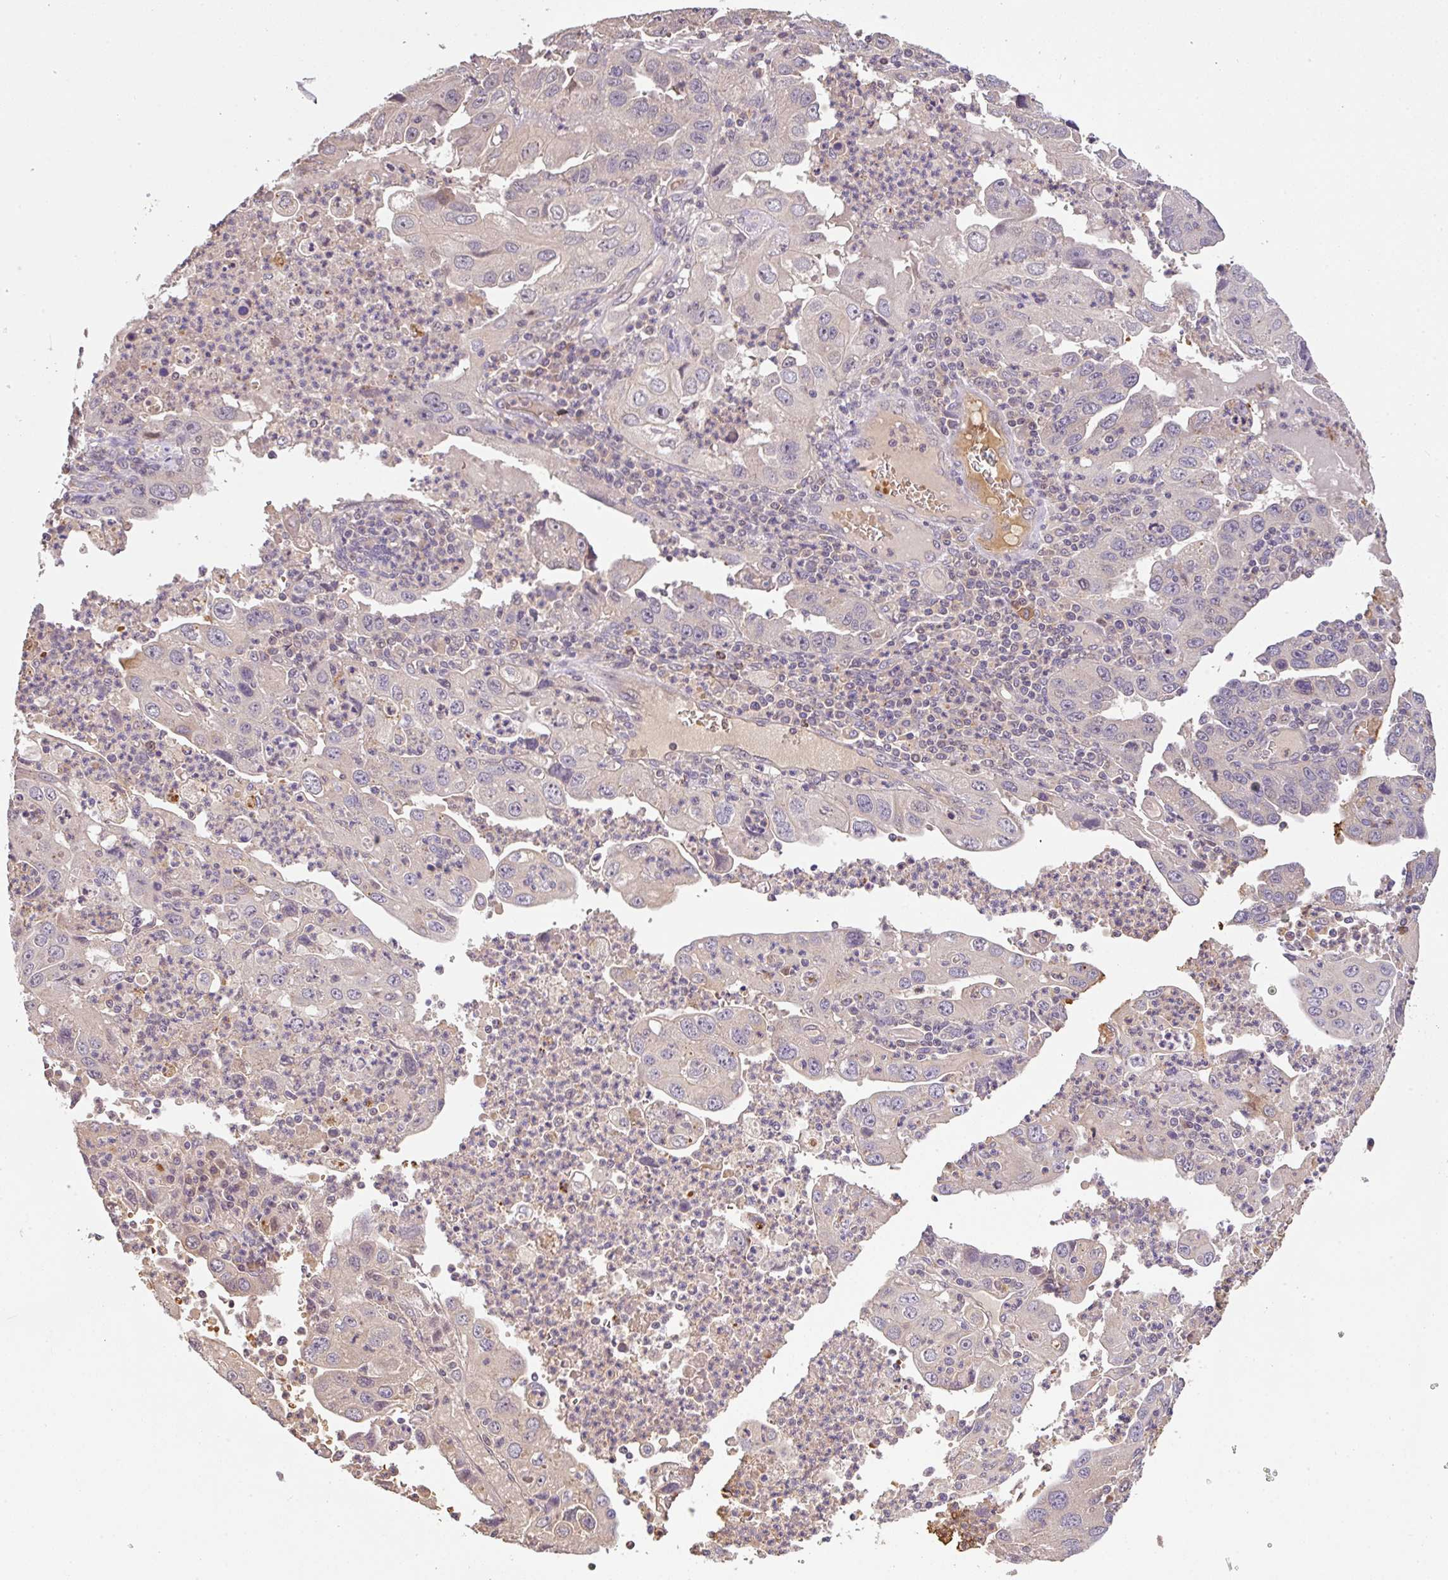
{"staining": {"intensity": "negative", "quantity": "none", "location": "none"}, "tissue": "endometrial cancer", "cell_type": "Tumor cells", "image_type": "cancer", "snomed": [{"axis": "morphology", "description": "Adenocarcinoma, NOS"}, {"axis": "topography", "description": "Uterus"}], "caption": "Tumor cells show no significant expression in endometrial cancer (adenocarcinoma).", "gene": "C1QTNF9B", "patient": {"sex": "female", "age": 62}}